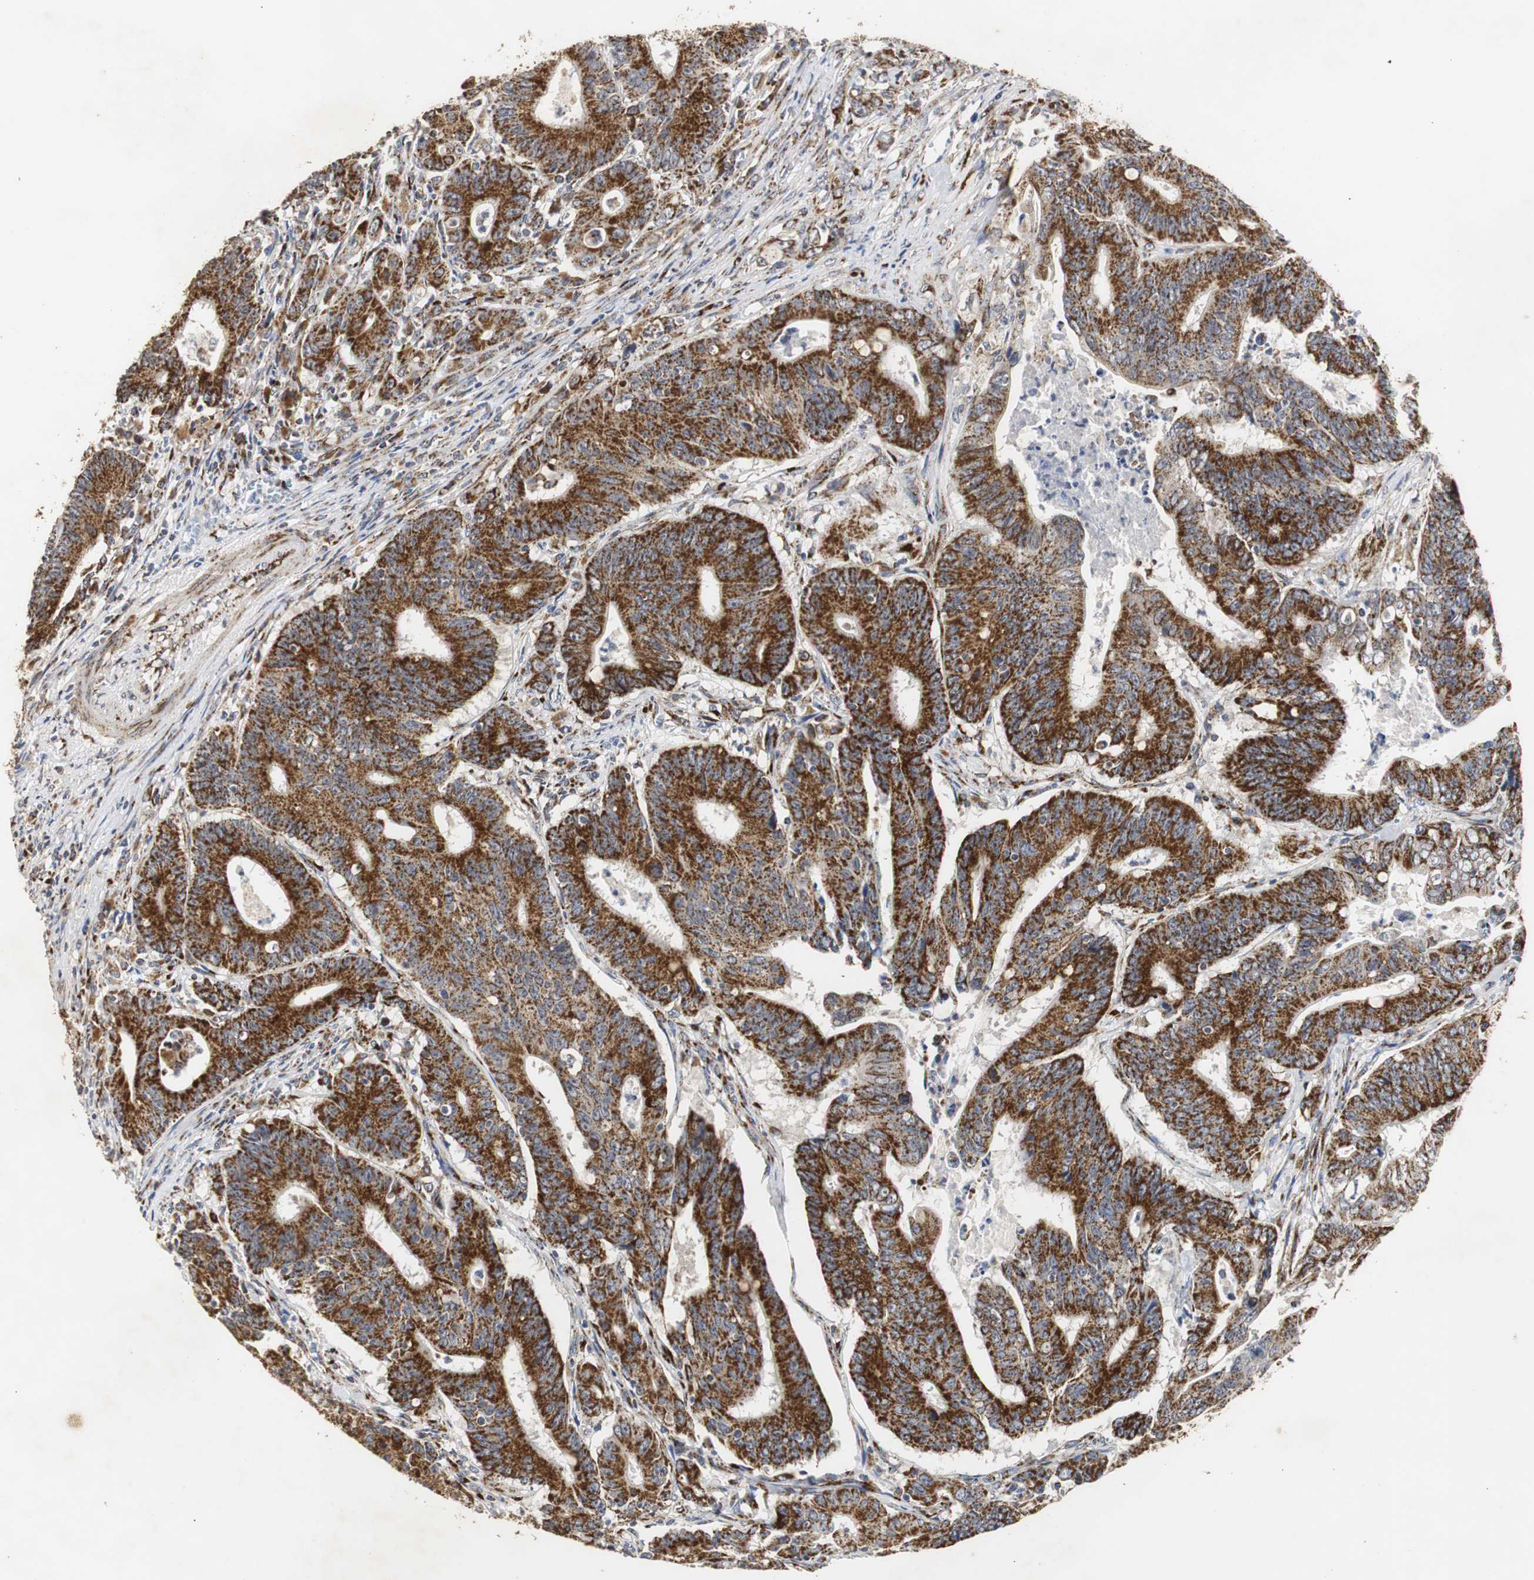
{"staining": {"intensity": "strong", "quantity": ">75%", "location": "cytoplasmic/membranous"}, "tissue": "colorectal cancer", "cell_type": "Tumor cells", "image_type": "cancer", "snomed": [{"axis": "morphology", "description": "Adenocarcinoma, NOS"}, {"axis": "topography", "description": "Colon"}], "caption": "Tumor cells reveal high levels of strong cytoplasmic/membranous staining in about >75% of cells in adenocarcinoma (colorectal).", "gene": "HSD17B10", "patient": {"sex": "male", "age": 45}}